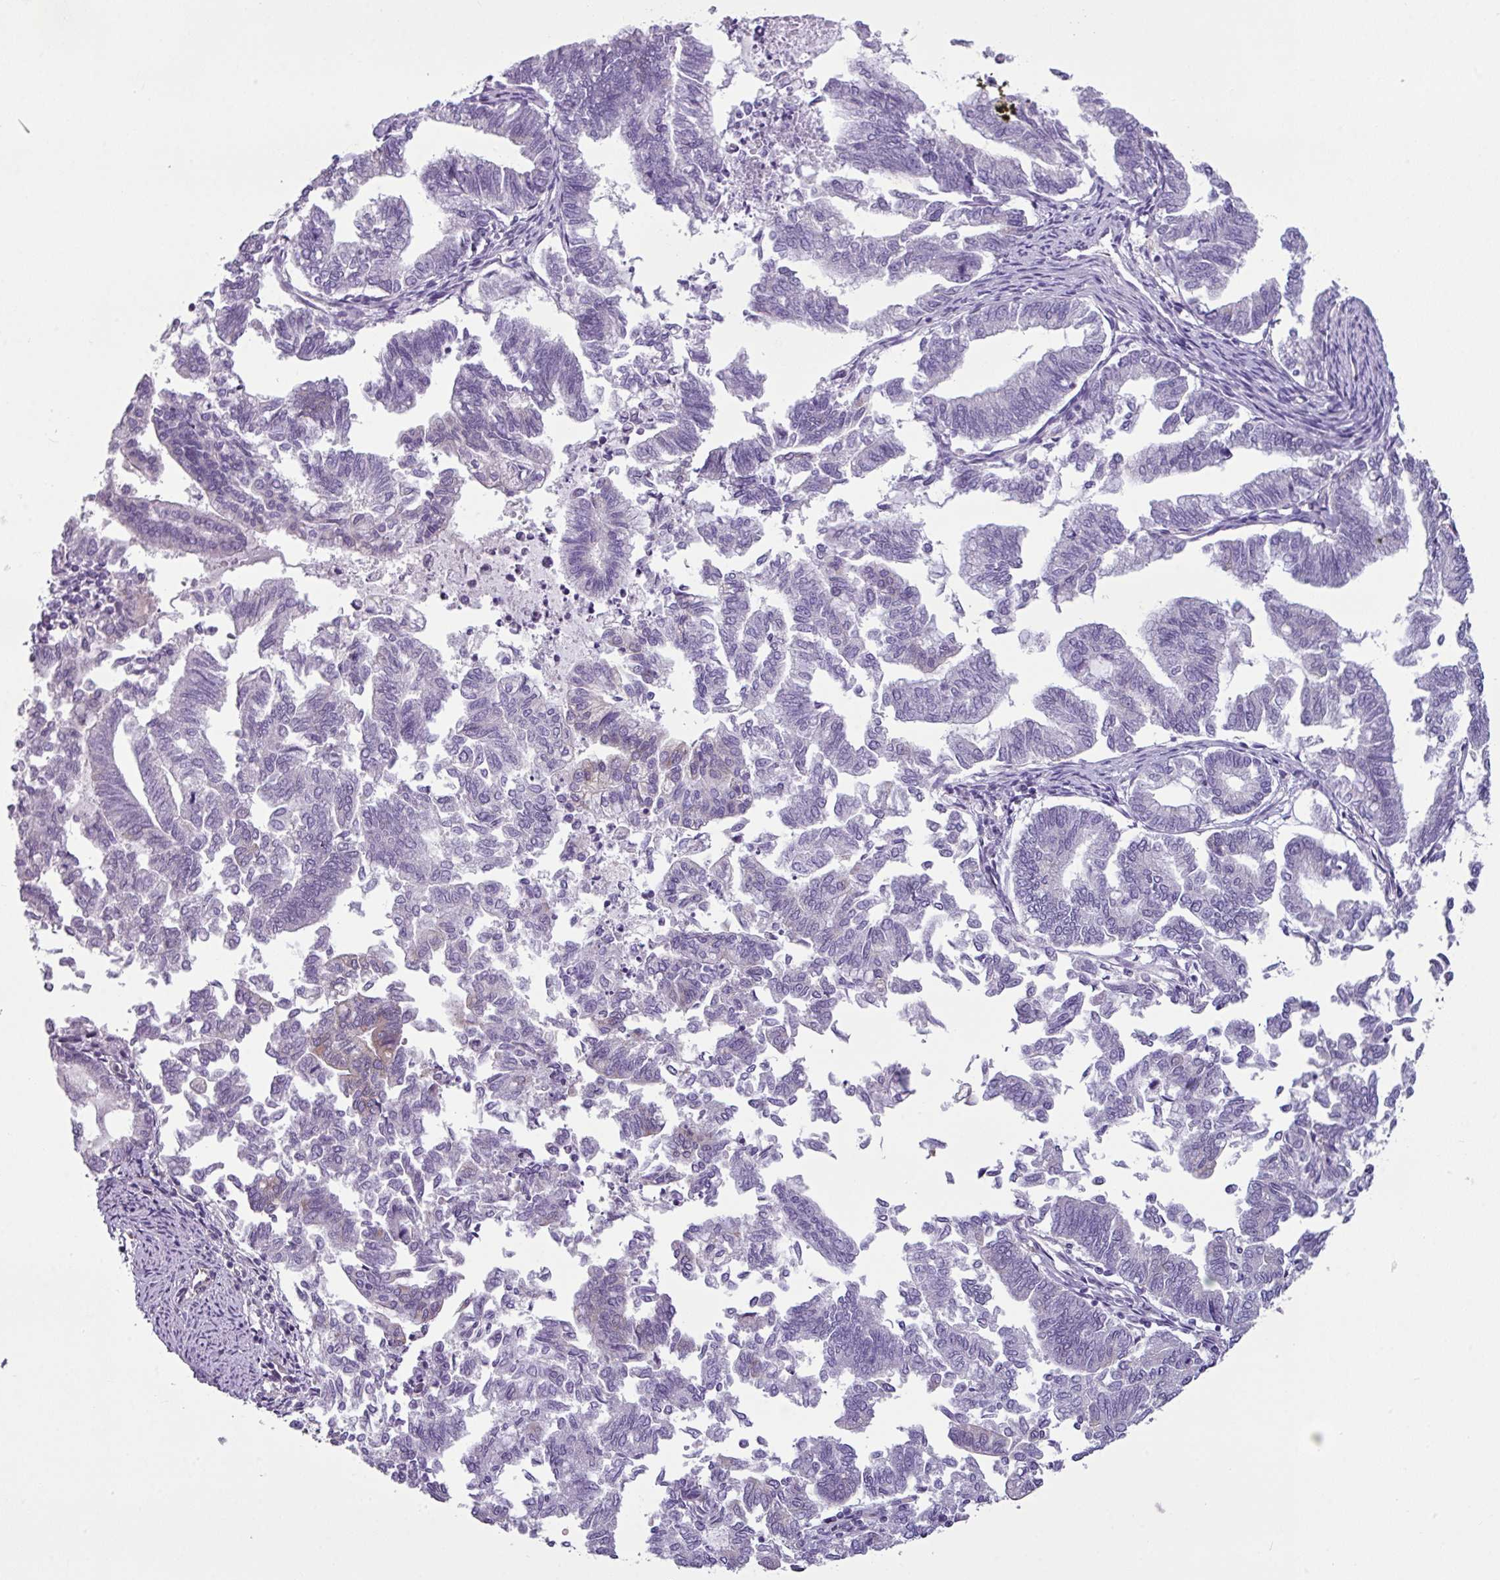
{"staining": {"intensity": "negative", "quantity": "none", "location": "none"}, "tissue": "endometrial cancer", "cell_type": "Tumor cells", "image_type": "cancer", "snomed": [{"axis": "morphology", "description": "Adenocarcinoma, NOS"}, {"axis": "topography", "description": "Endometrium"}], "caption": "An immunohistochemistry (IHC) histopathology image of endometrial cancer is shown. There is no staining in tumor cells of endometrial cancer.", "gene": "TOR1AIP2", "patient": {"sex": "female", "age": 79}}